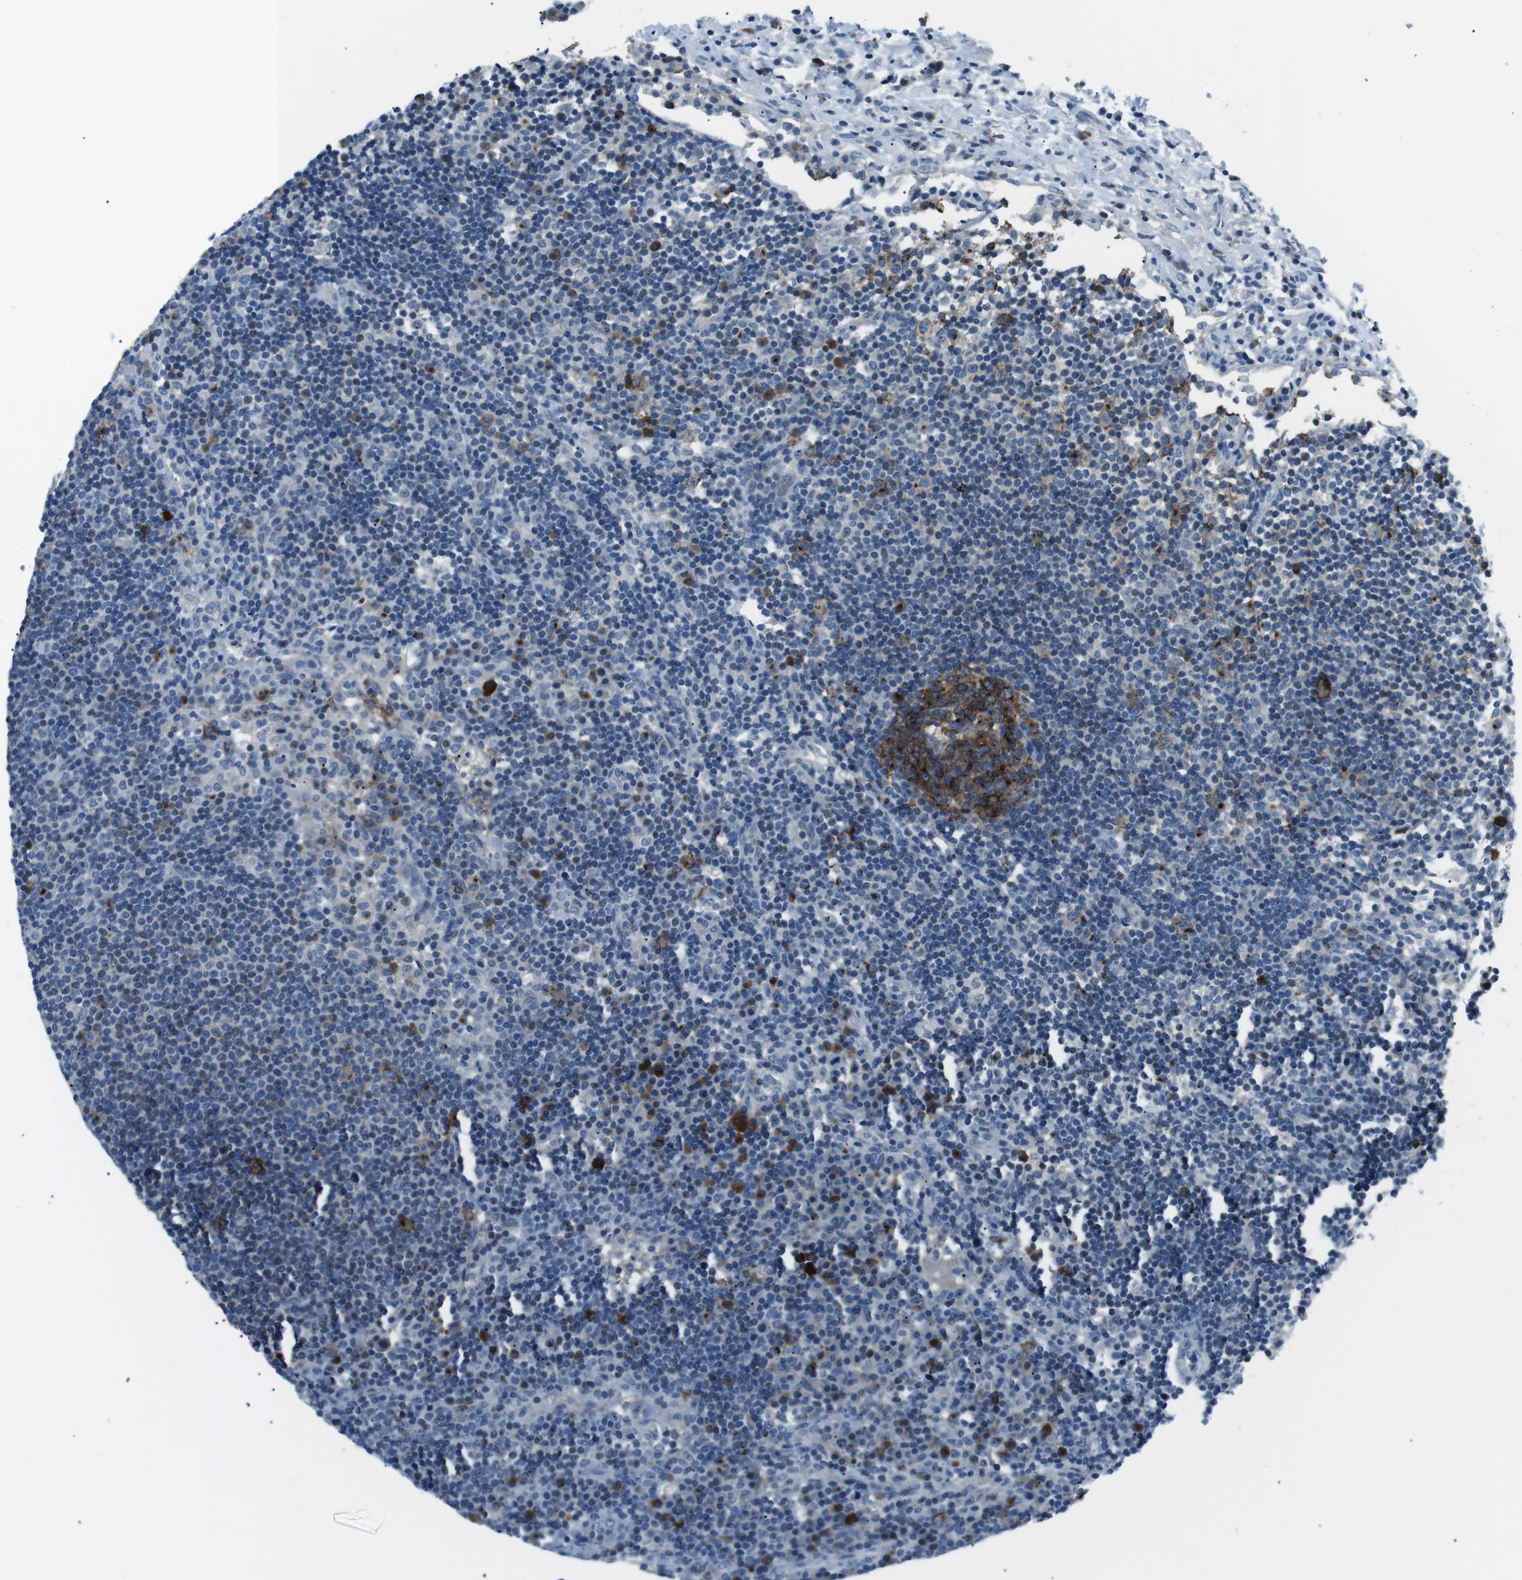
{"staining": {"intensity": "moderate", "quantity": "25%-75%", "location": "cytoplasmic/membranous"}, "tissue": "lymph node", "cell_type": "Germinal center cells", "image_type": "normal", "snomed": [{"axis": "morphology", "description": "Normal tissue, NOS"}, {"axis": "topography", "description": "Lymph node"}], "caption": "Immunohistochemistry (DAB (3,3'-diaminobenzidine)) staining of benign human lymph node exhibits moderate cytoplasmic/membranous protein staining in approximately 25%-75% of germinal center cells. (brown staining indicates protein expression, while blue staining denotes nuclei).", "gene": "ST6GAL1", "patient": {"sex": "female", "age": 53}}